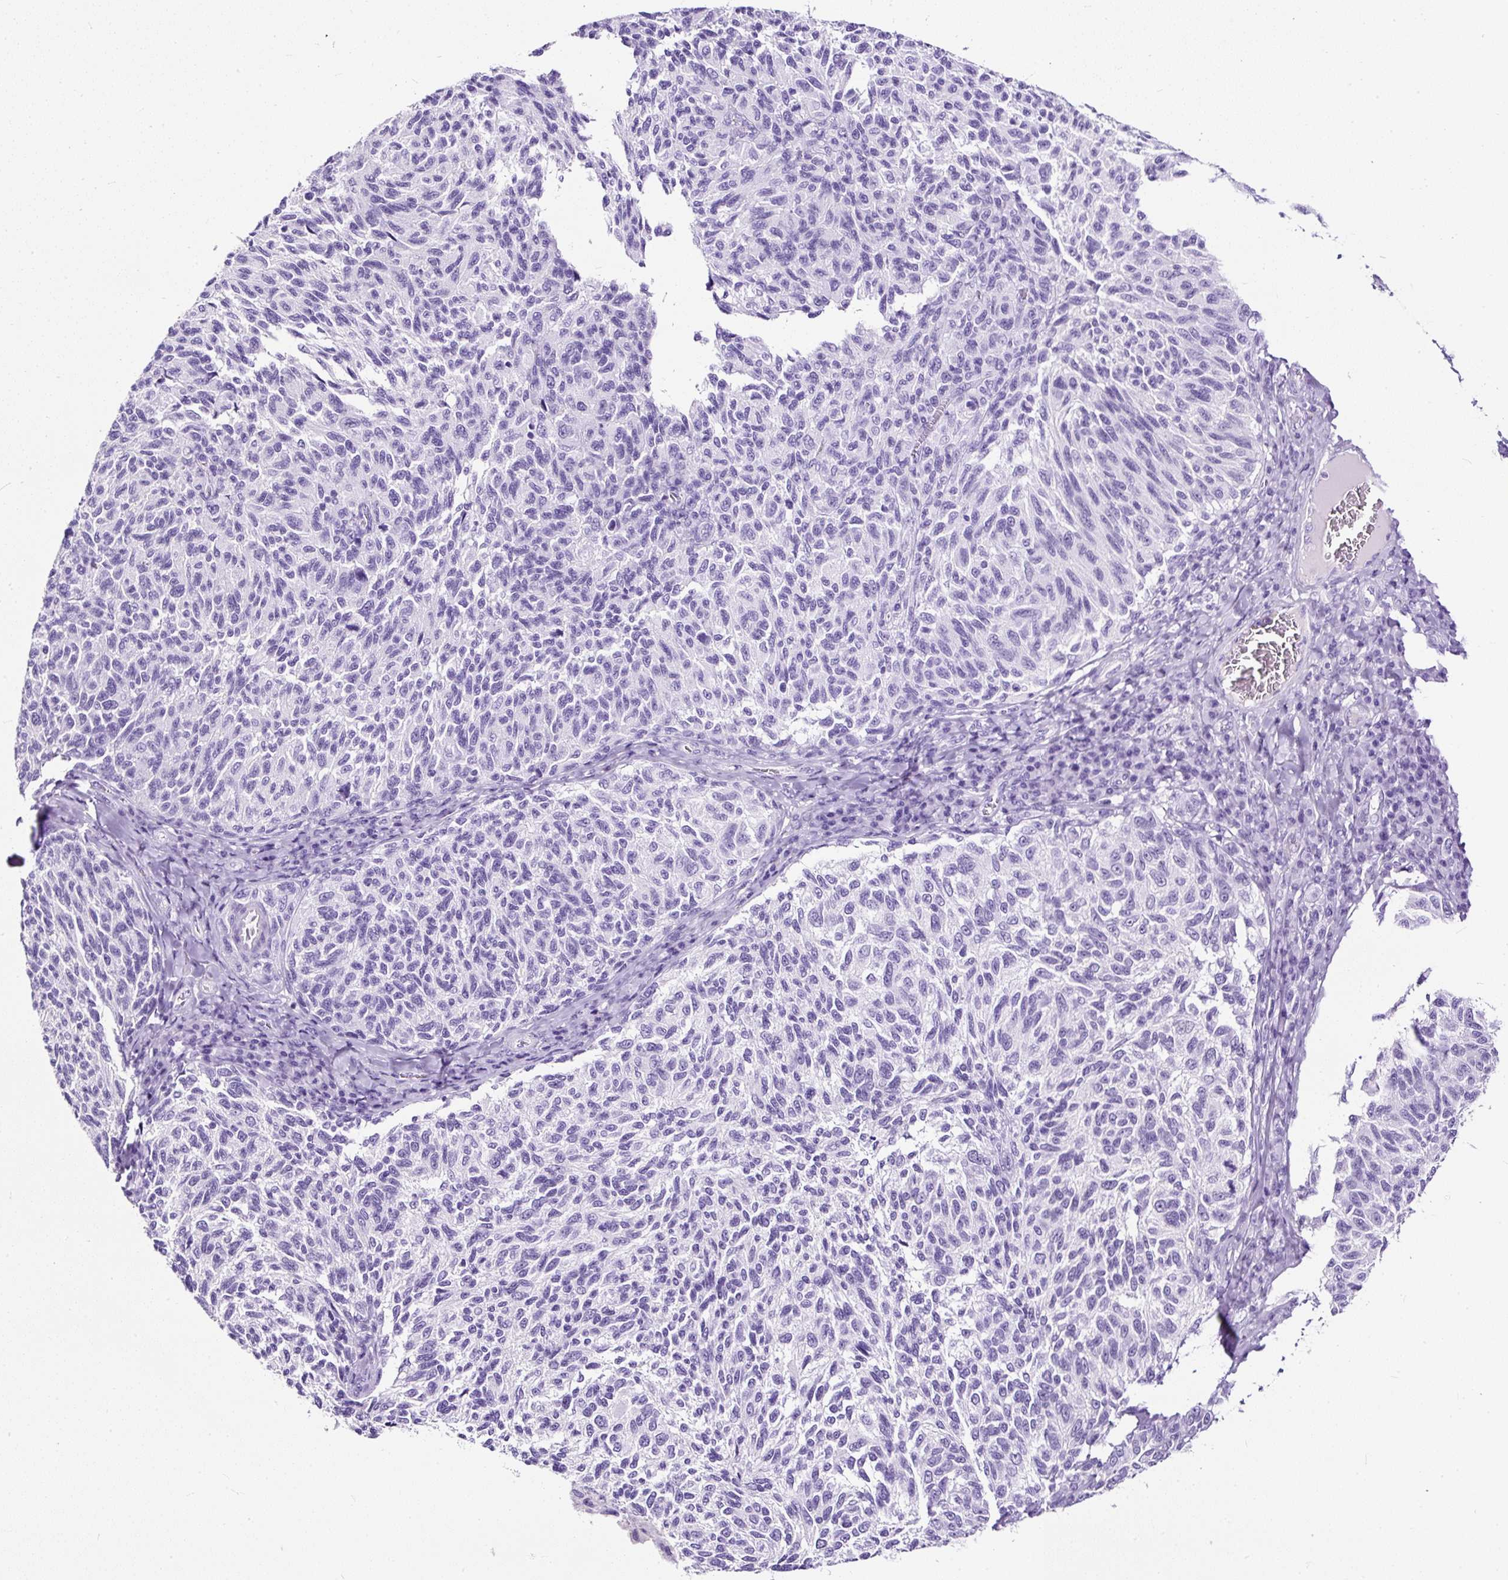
{"staining": {"intensity": "negative", "quantity": "none", "location": "none"}, "tissue": "melanoma", "cell_type": "Tumor cells", "image_type": "cancer", "snomed": [{"axis": "morphology", "description": "Malignant melanoma, NOS"}, {"axis": "topography", "description": "Skin"}], "caption": "Immunohistochemical staining of malignant melanoma exhibits no significant staining in tumor cells.", "gene": "NTS", "patient": {"sex": "female", "age": 73}}